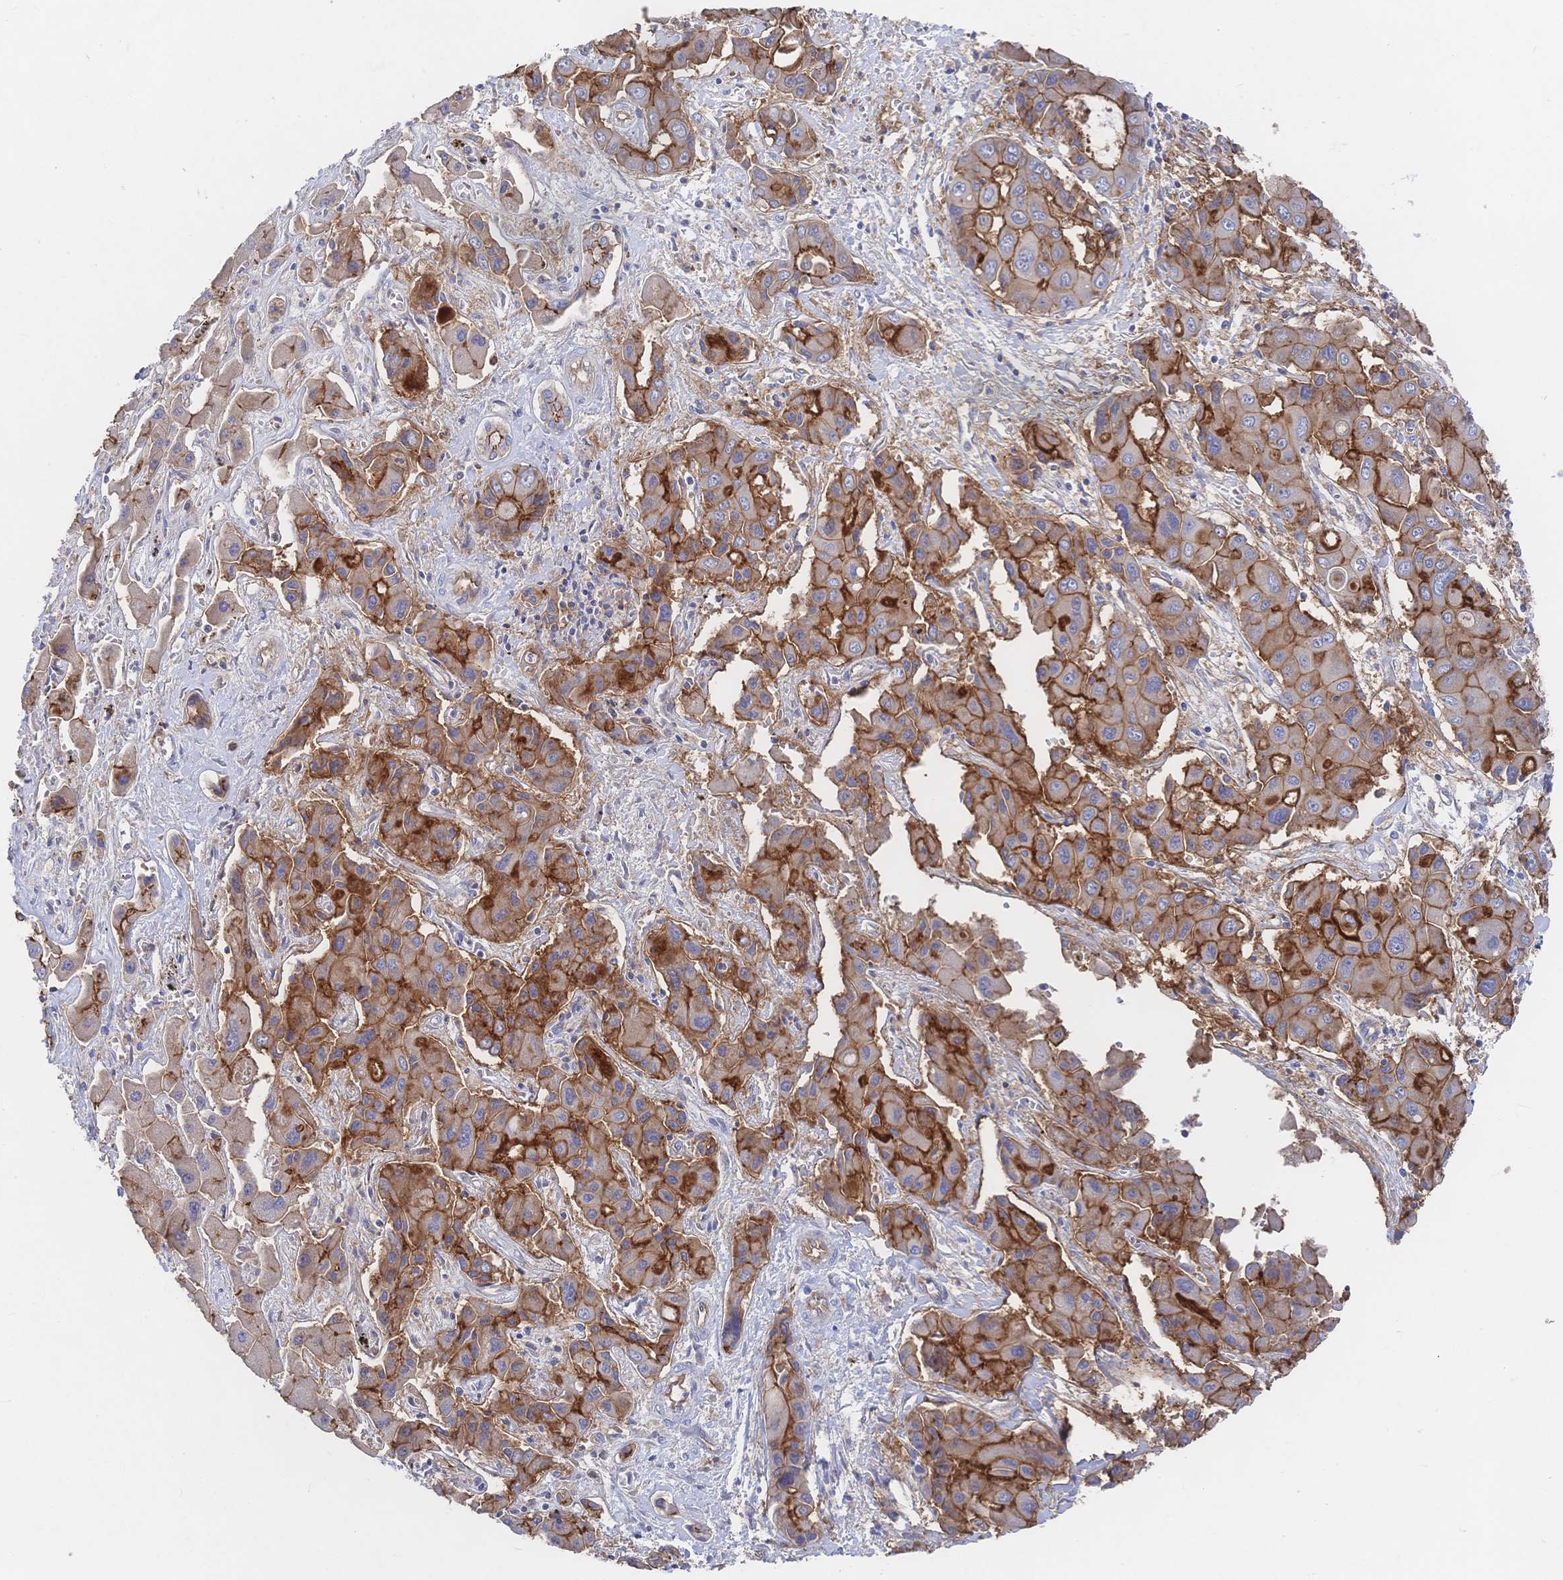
{"staining": {"intensity": "strong", "quantity": ">75%", "location": "cytoplasmic/membranous"}, "tissue": "liver cancer", "cell_type": "Tumor cells", "image_type": "cancer", "snomed": [{"axis": "morphology", "description": "Cholangiocarcinoma"}, {"axis": "topography", "description": "Liver"}], "caption": "Liver cancer (cholangiocarcinoma) stained with DAB immunohistochemistry demonstrates high levels of strong cytoplasmic/membranous expression in approximately >75% of tumor cells. The staining was performed using DAB (3,3'-diaminobenzidine) to visualize the protein expression in brown, while the nuclei were stained in blue with hematoxylin (Magnification: 20x).", "gene": "F11R", "patient": {"sex": "male", "age": 67}}